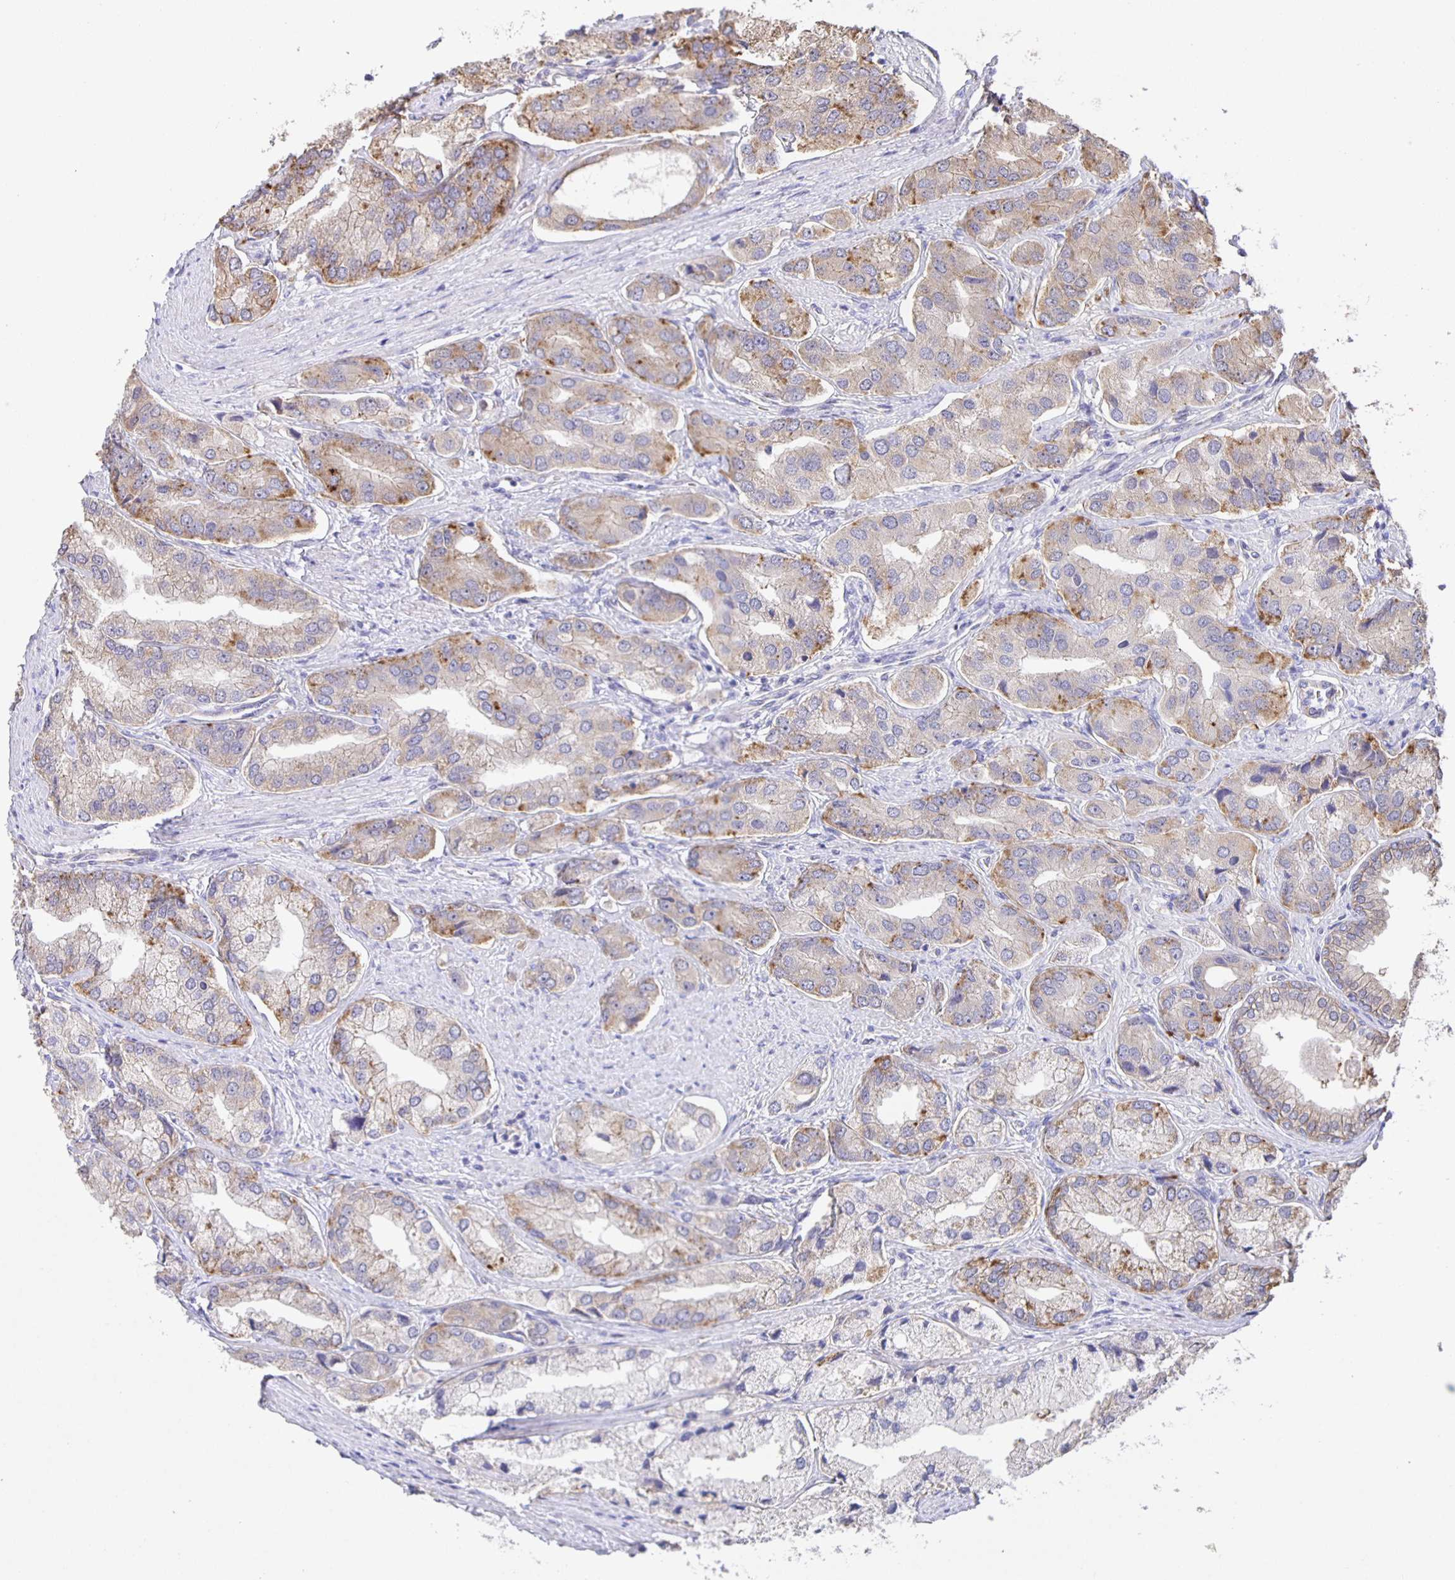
{"staining": {"intensity": "moderate", "quantity": "<25%", "location": "cytoplasmic/membranous"}, "tissue": "prostate cancer", "cell_type": "Tumor cells", "image_type": "cancer", "snomed": [{"axis": "morphology", "description": "Adenocarcinoma, Low grade"}, {"axis": "topography", "description": "Prostate"}], "caption": "Moderate cytoplasmic/membranous positivity for a protein is seen in about <25% of tumor cells of prostate cancer (adenocarcinoma (low-grade)) using immunohistochemistry.", "gene": "JMJD4", "patient": {"sex": "male", "age": 69}}